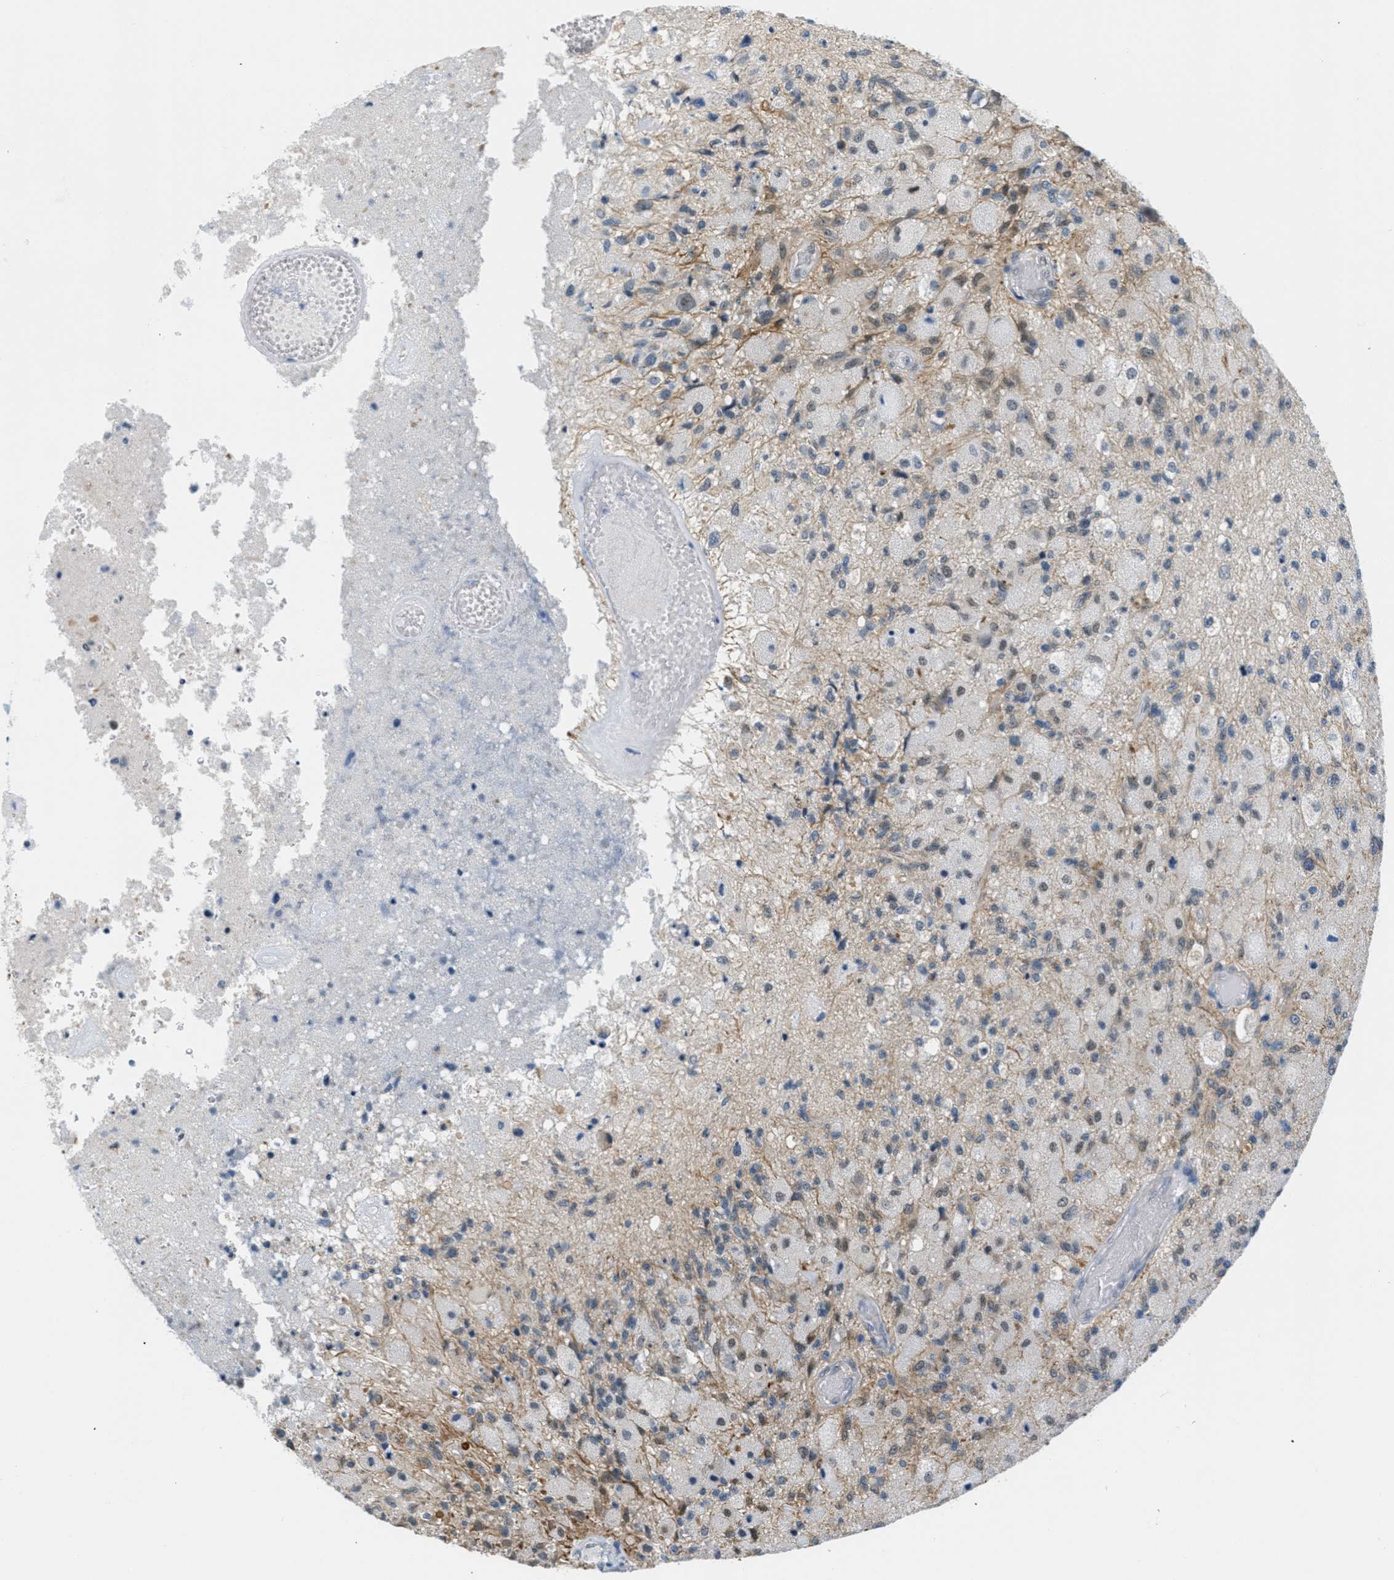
{"staining": {"intensity": "moderate", "quantity": "<25%", "location": "cytoplasmic/membranous,nuclear"}, "tissue": "glioma", "cell_type": "Tumor cells", "image_type": "cancer", "snomed": [{"axis": "morphology", "description": "Normal tissue, NOS"}, {"axis": "morphology", "description": "Glioma, malignant, High grade"}, {"axis": "topography", "description": "Cerebral cortex"}], "caption": "High-magnification brightfield microscopy of malignant high-grade glioma stained with DAB (brown) and counterstained with hematoxylin (blue). tumor cells exhibit moderate cytoplasmic/membranous and nuclear expression is identified in about<25% of cells.", "gene": "HS3ST2", "patient": {"sex": "male", "age": 77}}